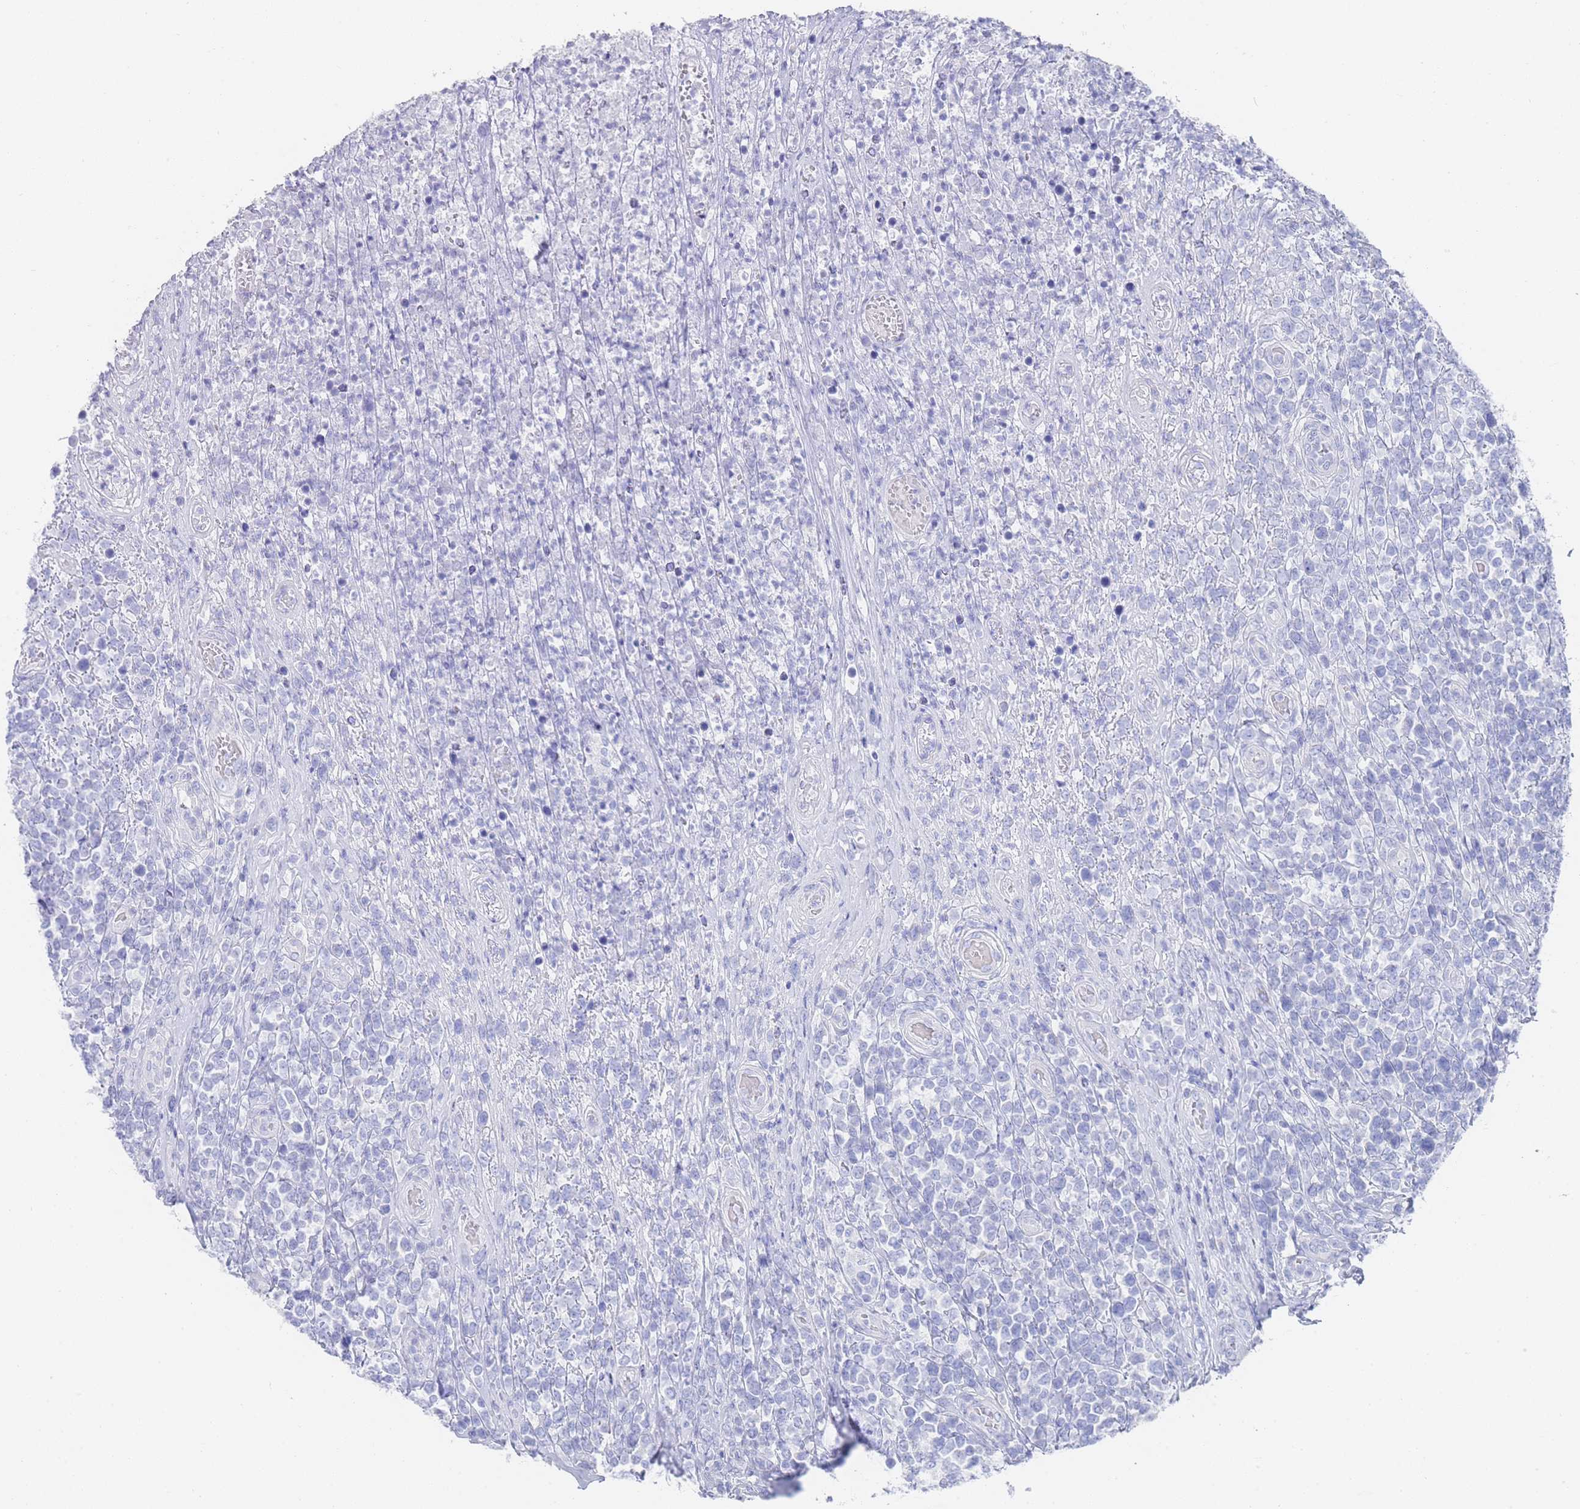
{"staining": {"intensity": "negative", "quantity": "none", "location": "none"}, "tissue": "lymphoma", "cell_type": "Tumor cells", "image_type": "cancer", "snomed": [{"axis": "morphology", "description": "Malignant lymphoma, non-Hodgkin's type, High grade"}, {"axis": "topography", "description": "Soft tissue"}], "caption": "Immunohistochemical staining of human high-grade malignant lymphoma, non-Hodgkin's type reveals no significant positivity in tumor cells.", "gene": "LRRC37A", "patient": {"sex": "female", "age": 56}}